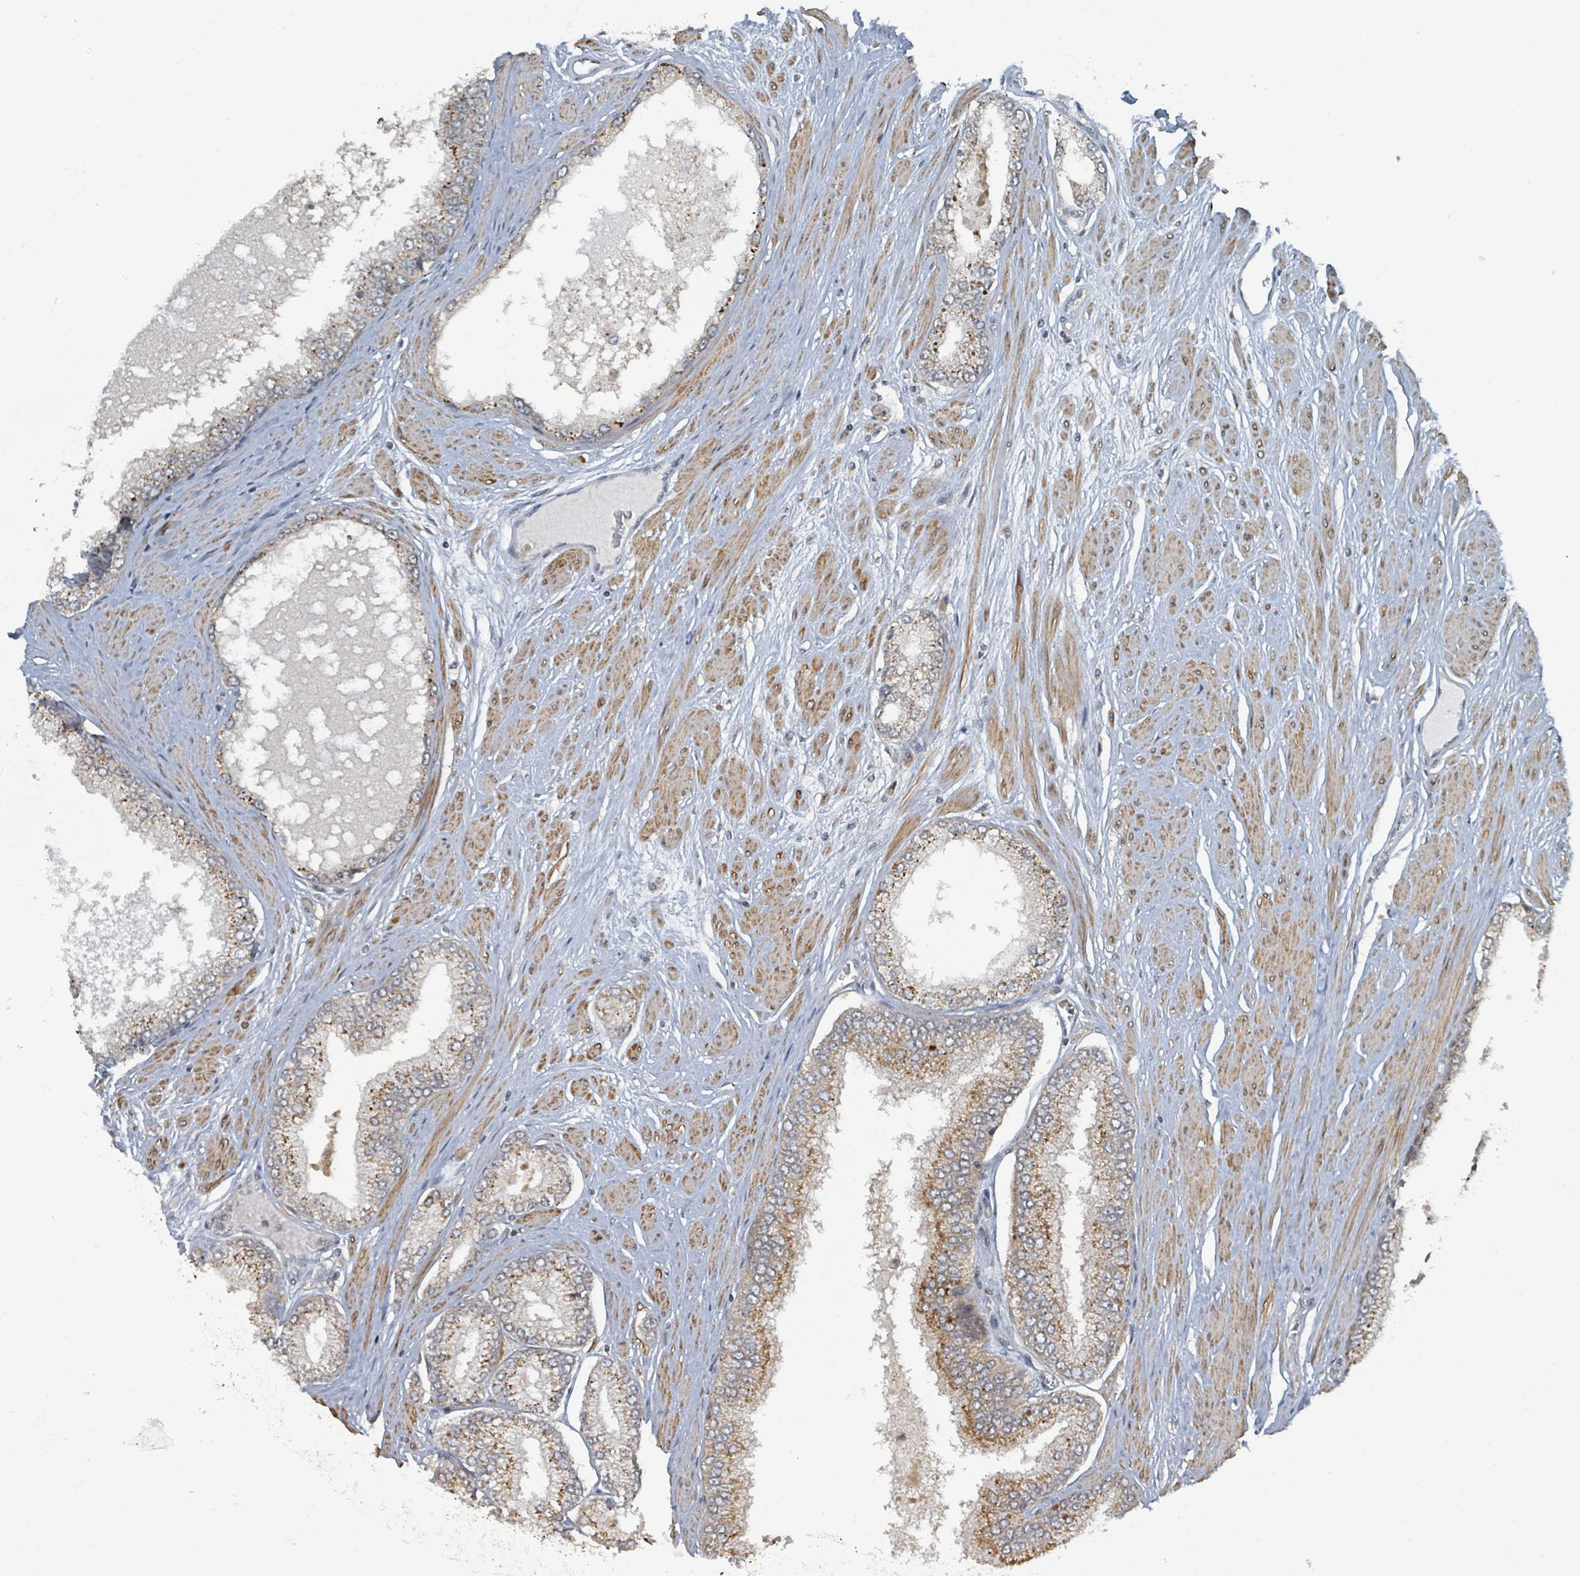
{"staining": {"intensity": "moderate", "quantity": ">75%", "location": "cytoplasmic/membranous"}, "tissue": "prostate cancer", "cell_type": "Tumor cells", "image_type": "cancer", "snomed": [{"axis": "morphology", "description": "Adenocarcinoma, Low grade"}, {"axis": "topography", "description": "Prostate"}], "caption": "A histopathology image of low-grade adenocarcinoma (prostate) stained for a protein shows moderate cytoplasmic/membranous brown staining in tumor cells.", "gene": "PHIP", "patient": {"sex": "male", "age": 55}}